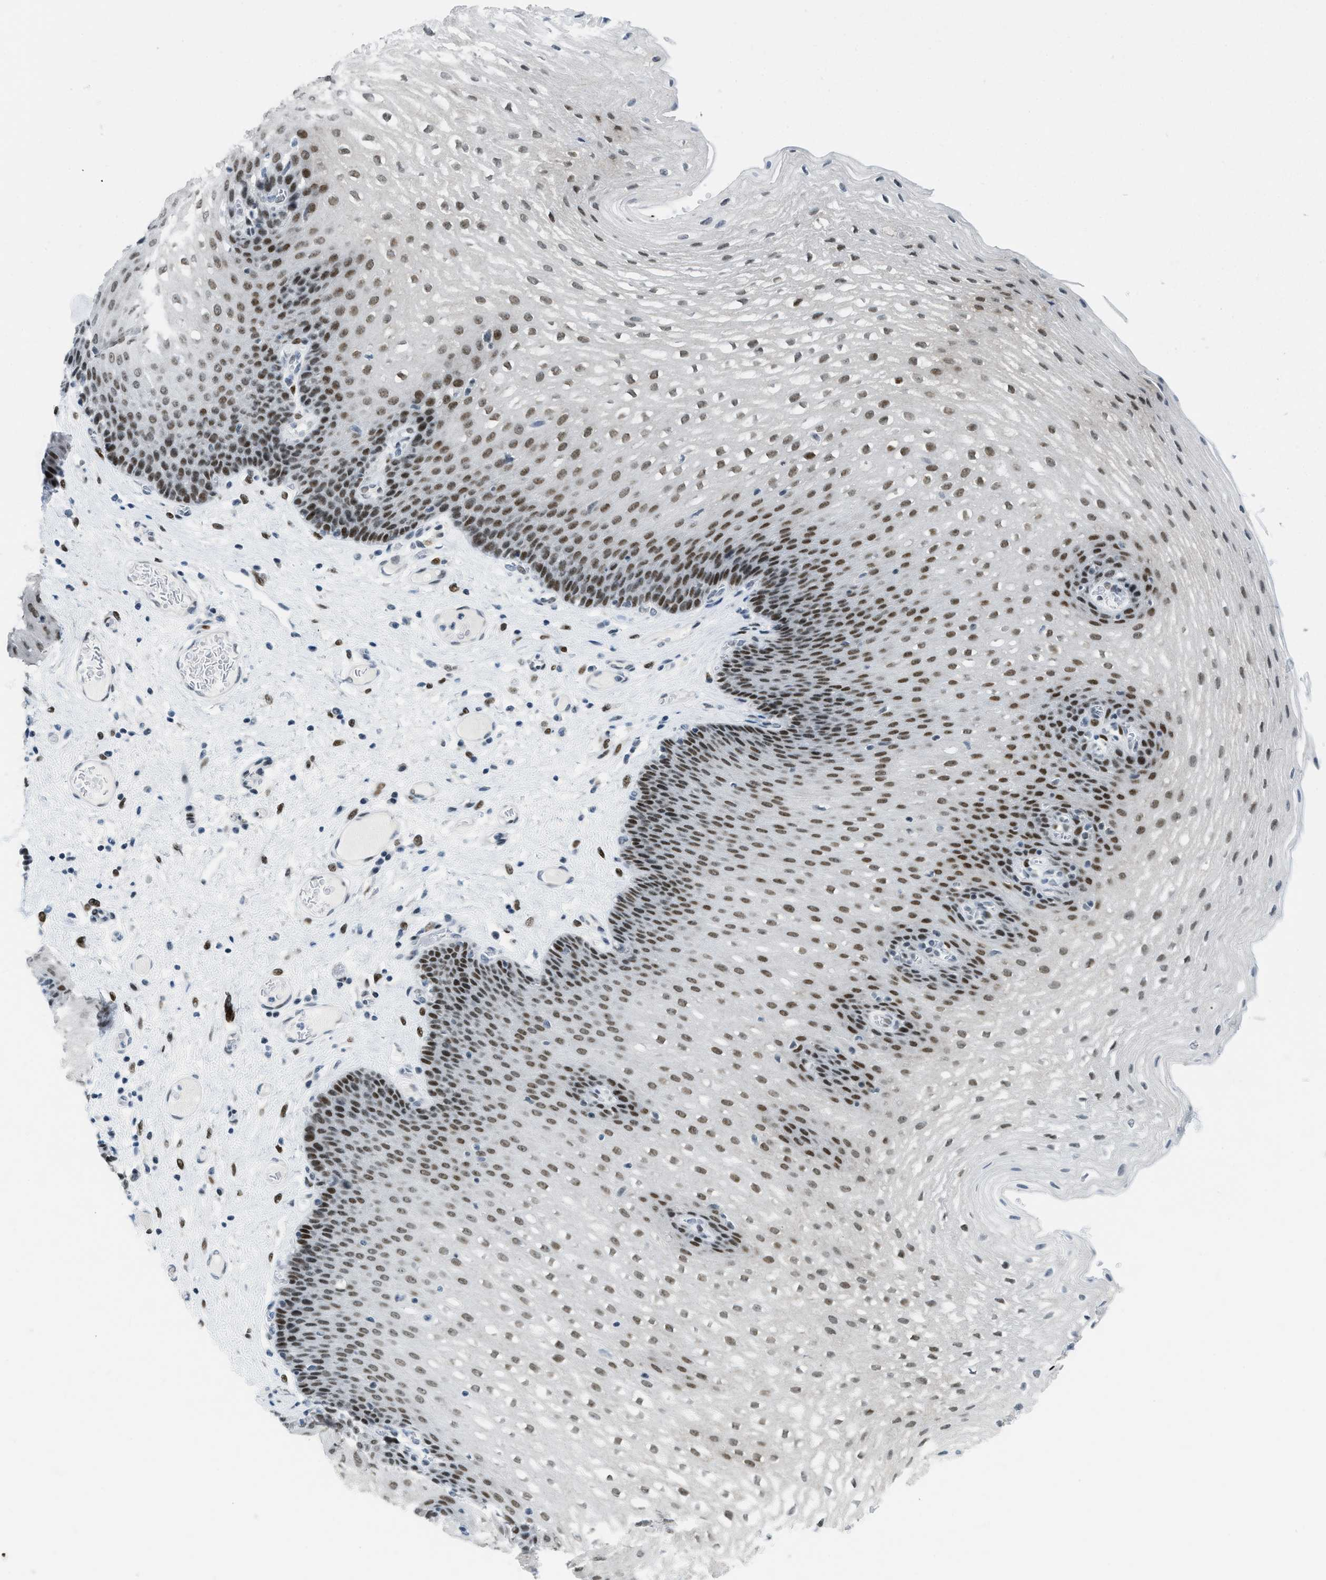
{"staining": {"intensity": "moderate", "quantity": ">75%", "location": "nuclear"}, "tissue": "esophagus", "cell_type": "Squamous epithelial cells", "image_type": "normal", "snomed": [{"axis": "morphology", "description": "Normal tissue, NOS"}, {"axis": "topography", "description": "Esophagus"}], "caption": "Immunohistochemistry photomicrograph of benign esophagus: human esophagus stained using IHC displays medium levels of moderate protein expression localized specifically in the nuclear of squamous epithelial cells, appearing as a nuclear brown color.", "gene": "PBX1", "patient": {"sex": "male", "age": 48}}